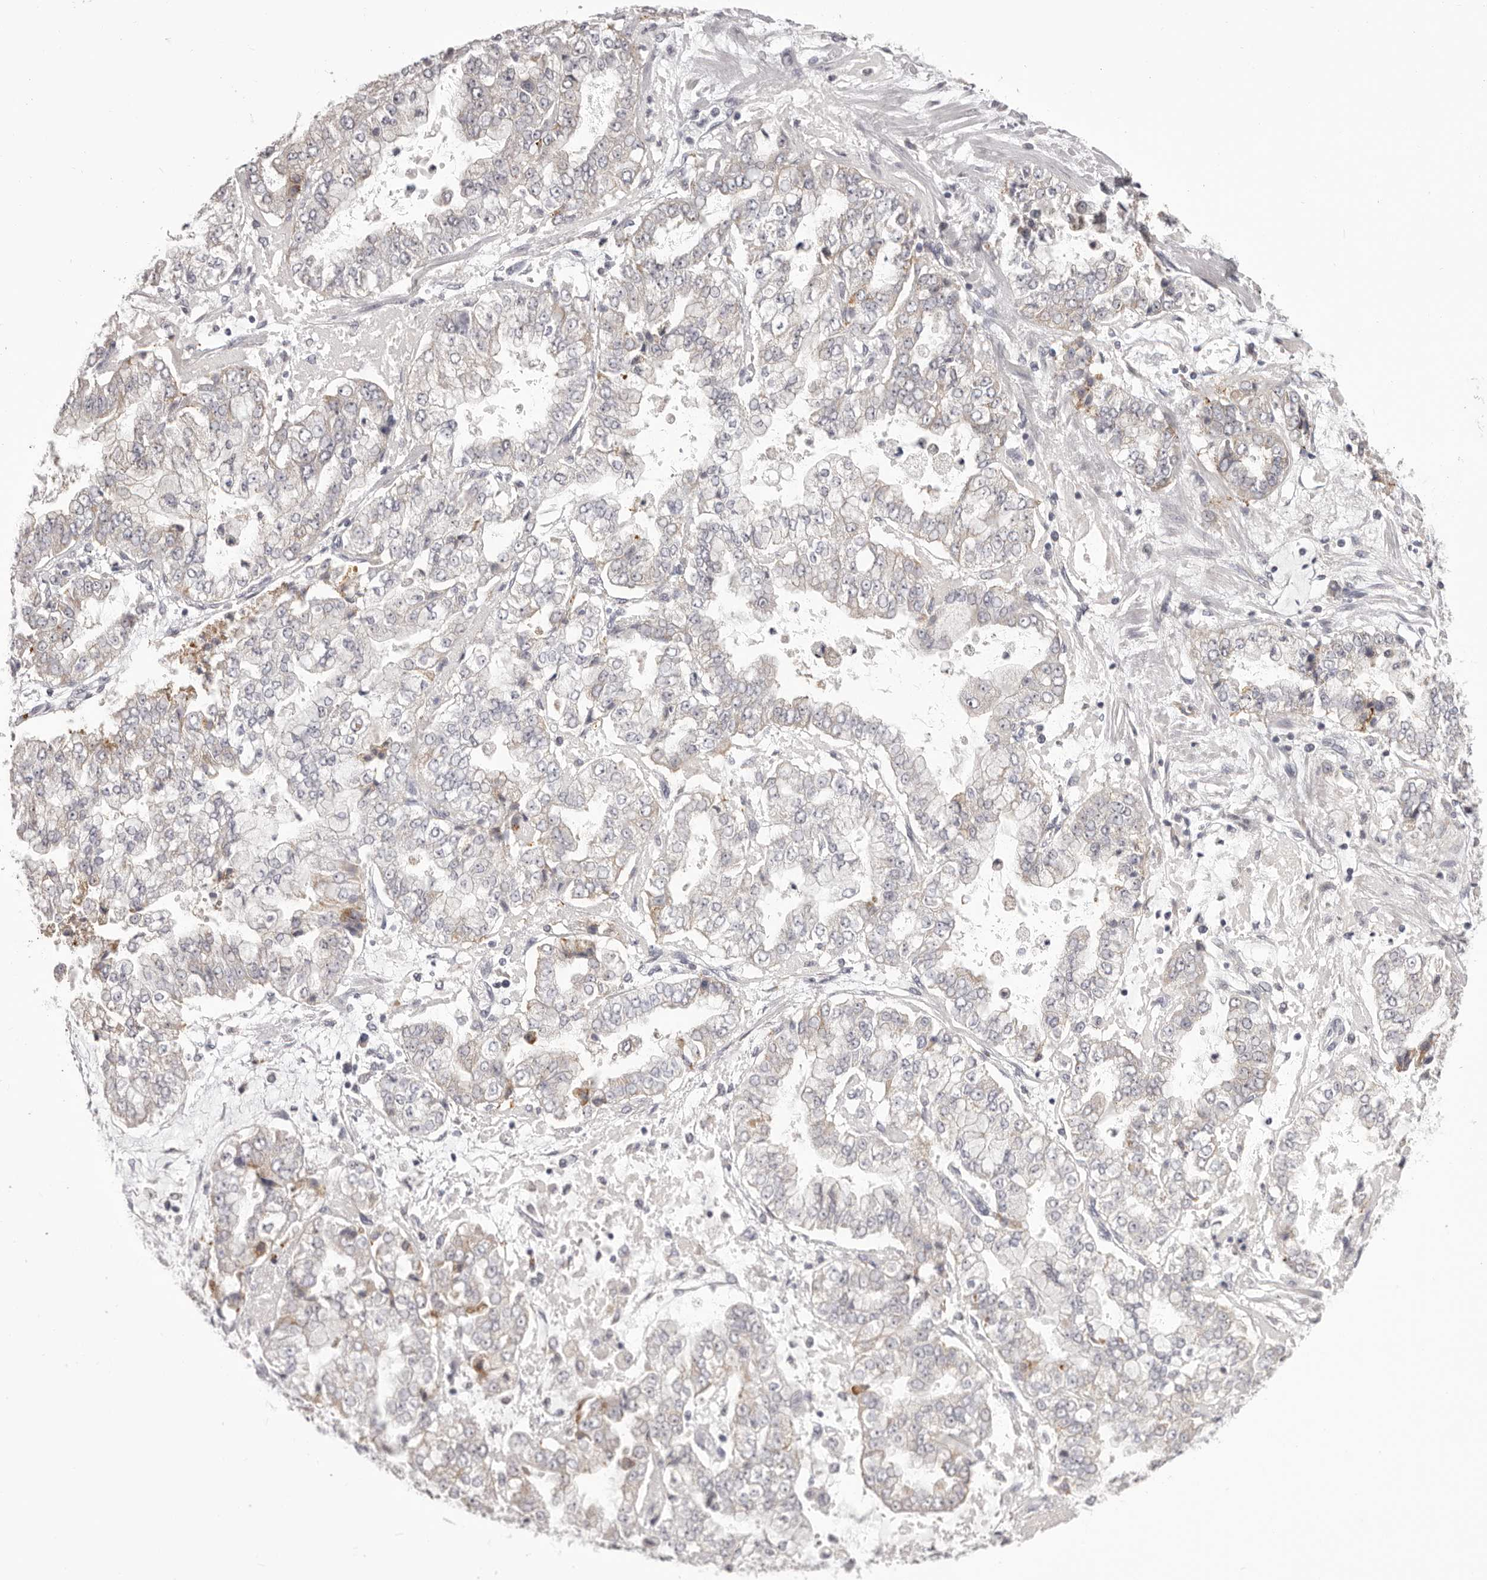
{"staining": {"intensity": "negative", "quantity": "none", "location": "none"}, "tissue": "stomach cancer", "cell_type": "Tumor cells", "image_type": "cancer", "snomed": [{"axis": "morphology", "description": "Adenocarcinoma, NOS"}, {"axis": "topography", "description": "Stomach"}], "caption": "Tumor cells are negative for protein expression in human stomach cancer (adenocarcinoma). (Stains: DAB IHC with hematoxylin counter stain, Microscopy: brightfield microscopy at high magnification).", "gene": "OTUD3", "patient": {"sex": "male", "age": 76}}